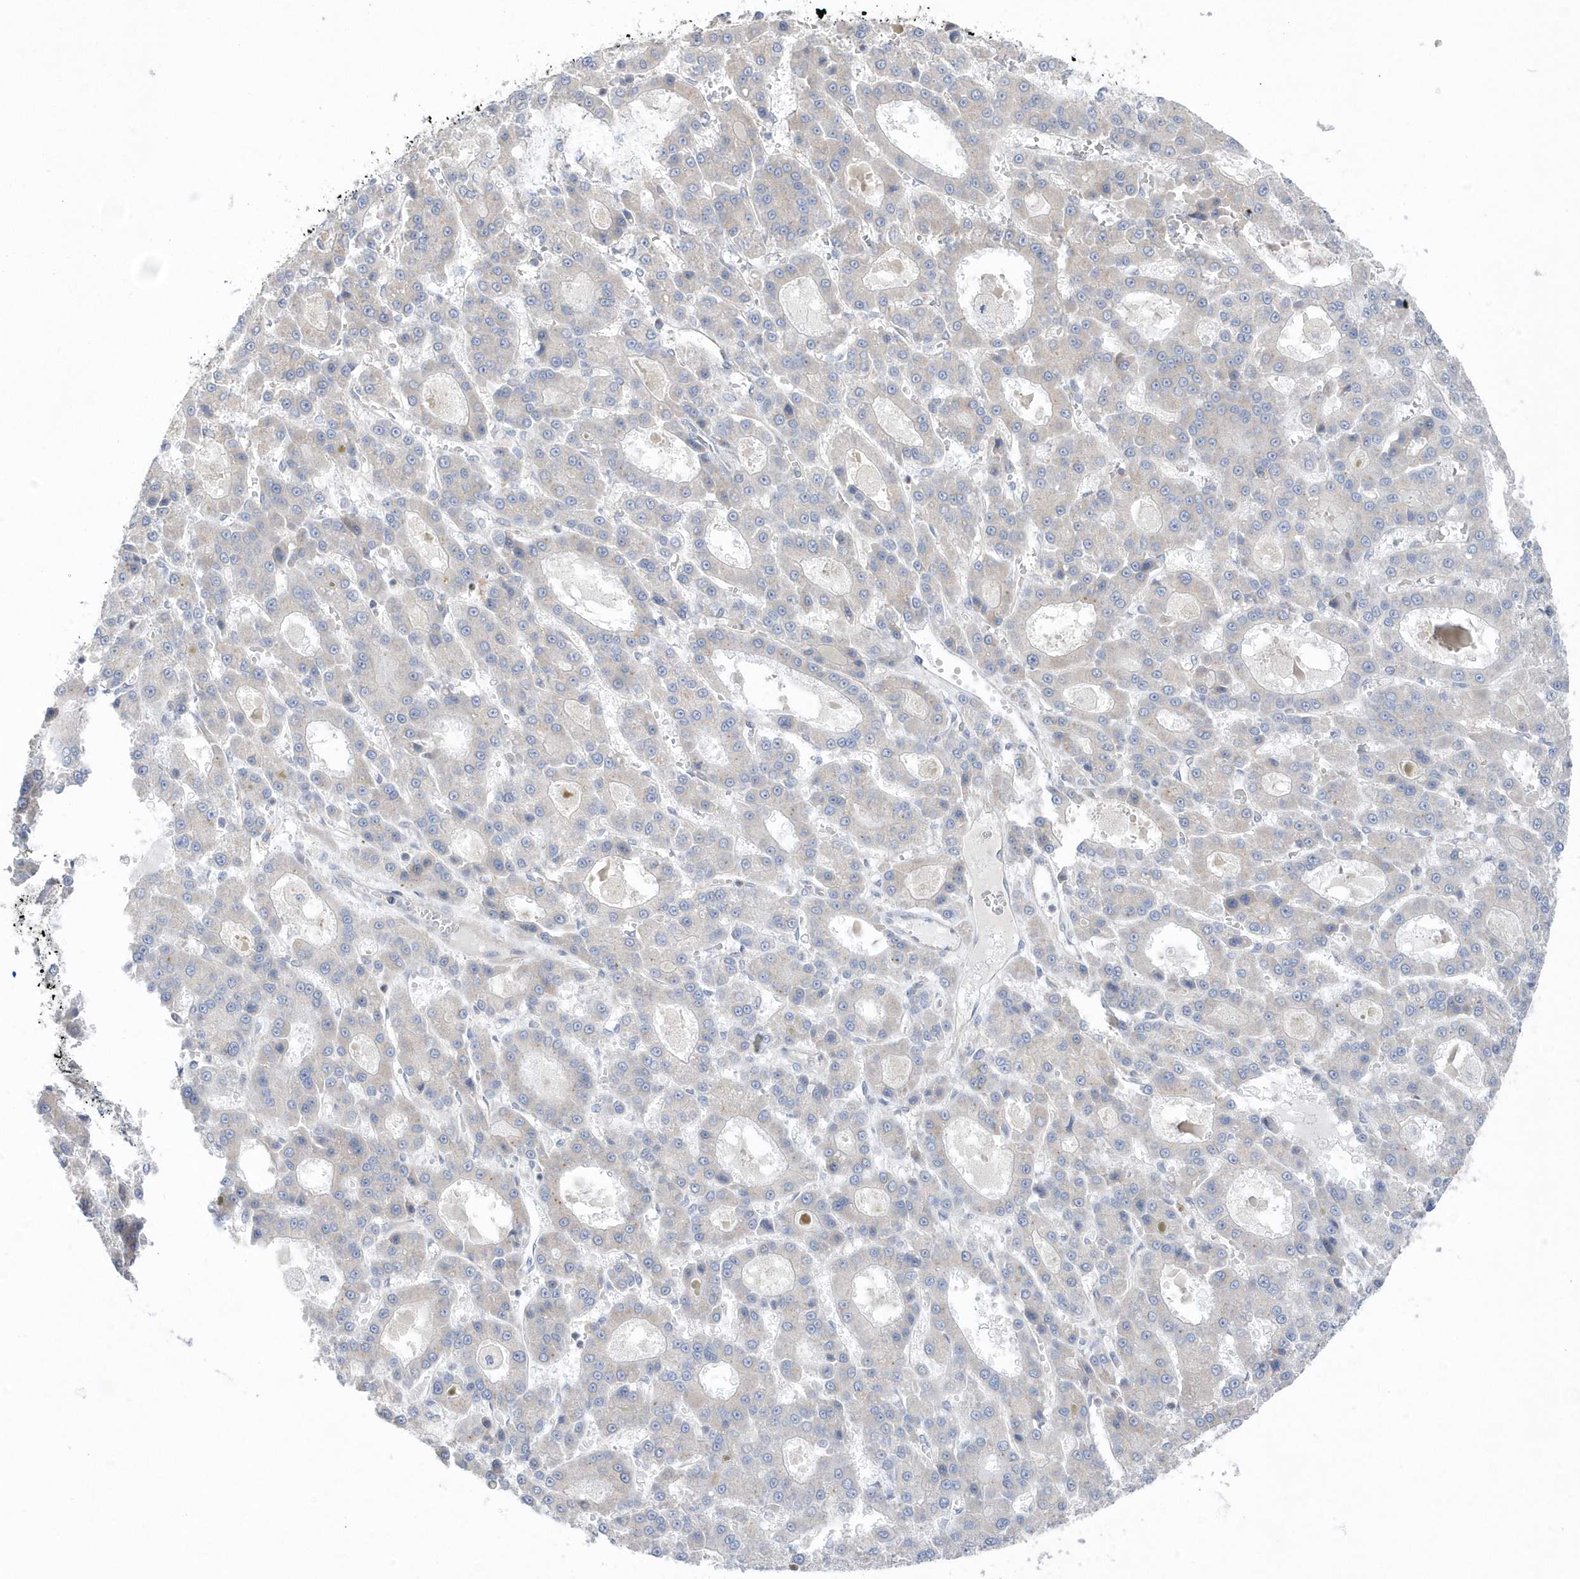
{"staining": {"intensity": "negative", "quantity": "none", "location": "none"}, "tissue": "liver cancer", "cell_type": "Tumor cells", "image_type": "cancer", "snomed": [{"axis": "morphology", "description": "Carcinoma, Hepatocellular, NOS"}, {"axis": "topography", "description": "Liver"}], "caption": "DAB immunohistochemical staining of liver hepatocellular carcinoma reveals no significant positivity in tumor cells.", "gene": "ANAPC1", "patient": {"sex": "male", "age": 70}}